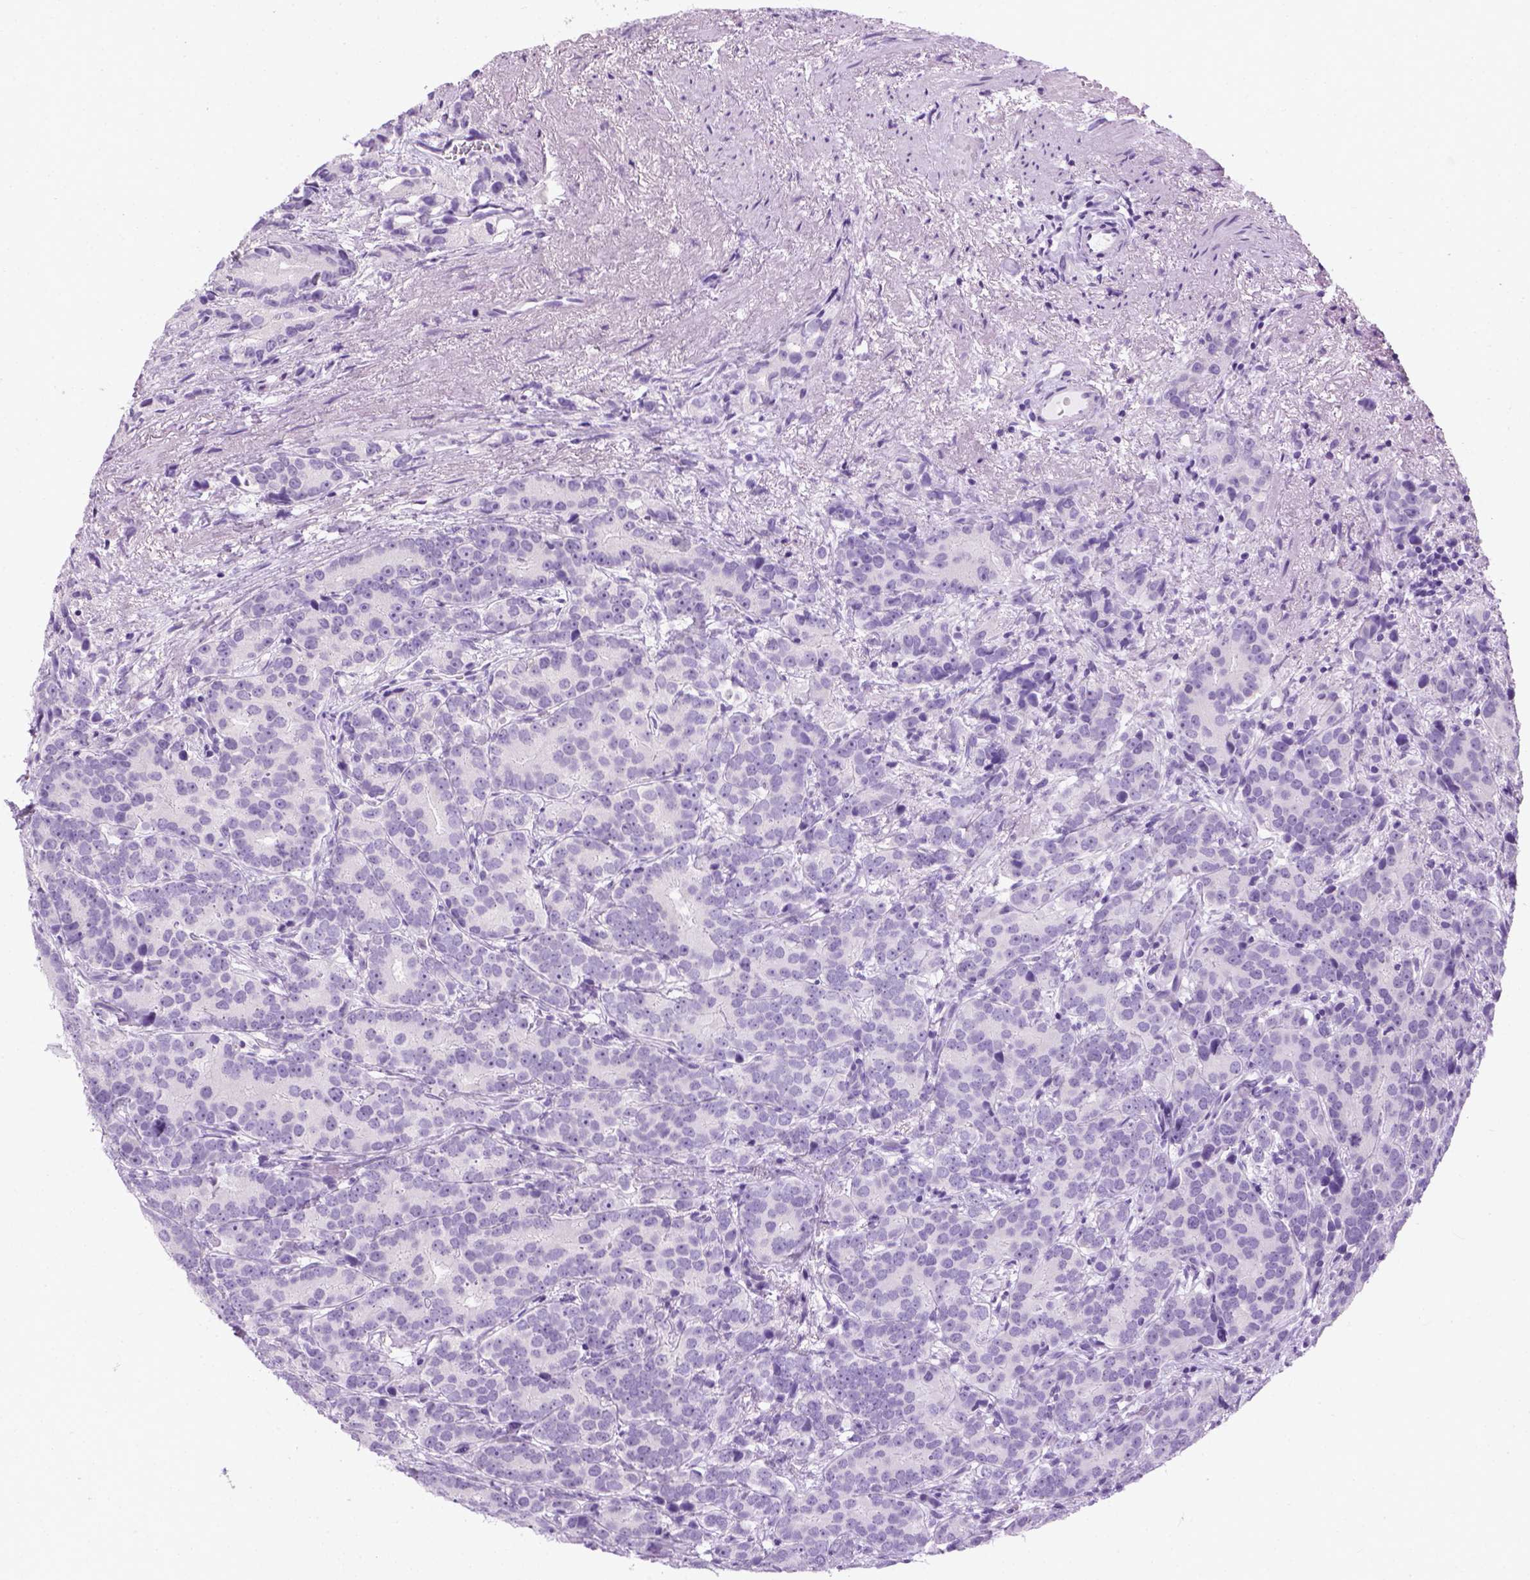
{"staining": {"intensity": "negative", "quantity": "none", "location": "none"}, "tissue": "prostate cancer", "cell_type": "Tumor cells", "image_type": "cancer", "snomed": [{"axis": "morphology", "description": "Adenocarcinoma, High grade"}, {"axis": "topography", "description": "Prostate"}], "caption": "A histopathology image of human prostate cancer (adenocarcinoma (high-grade)) is negative for staining in tumor cells.", "gene": "TMEM38A", "patient": {"sex": "male", "age": 90}}